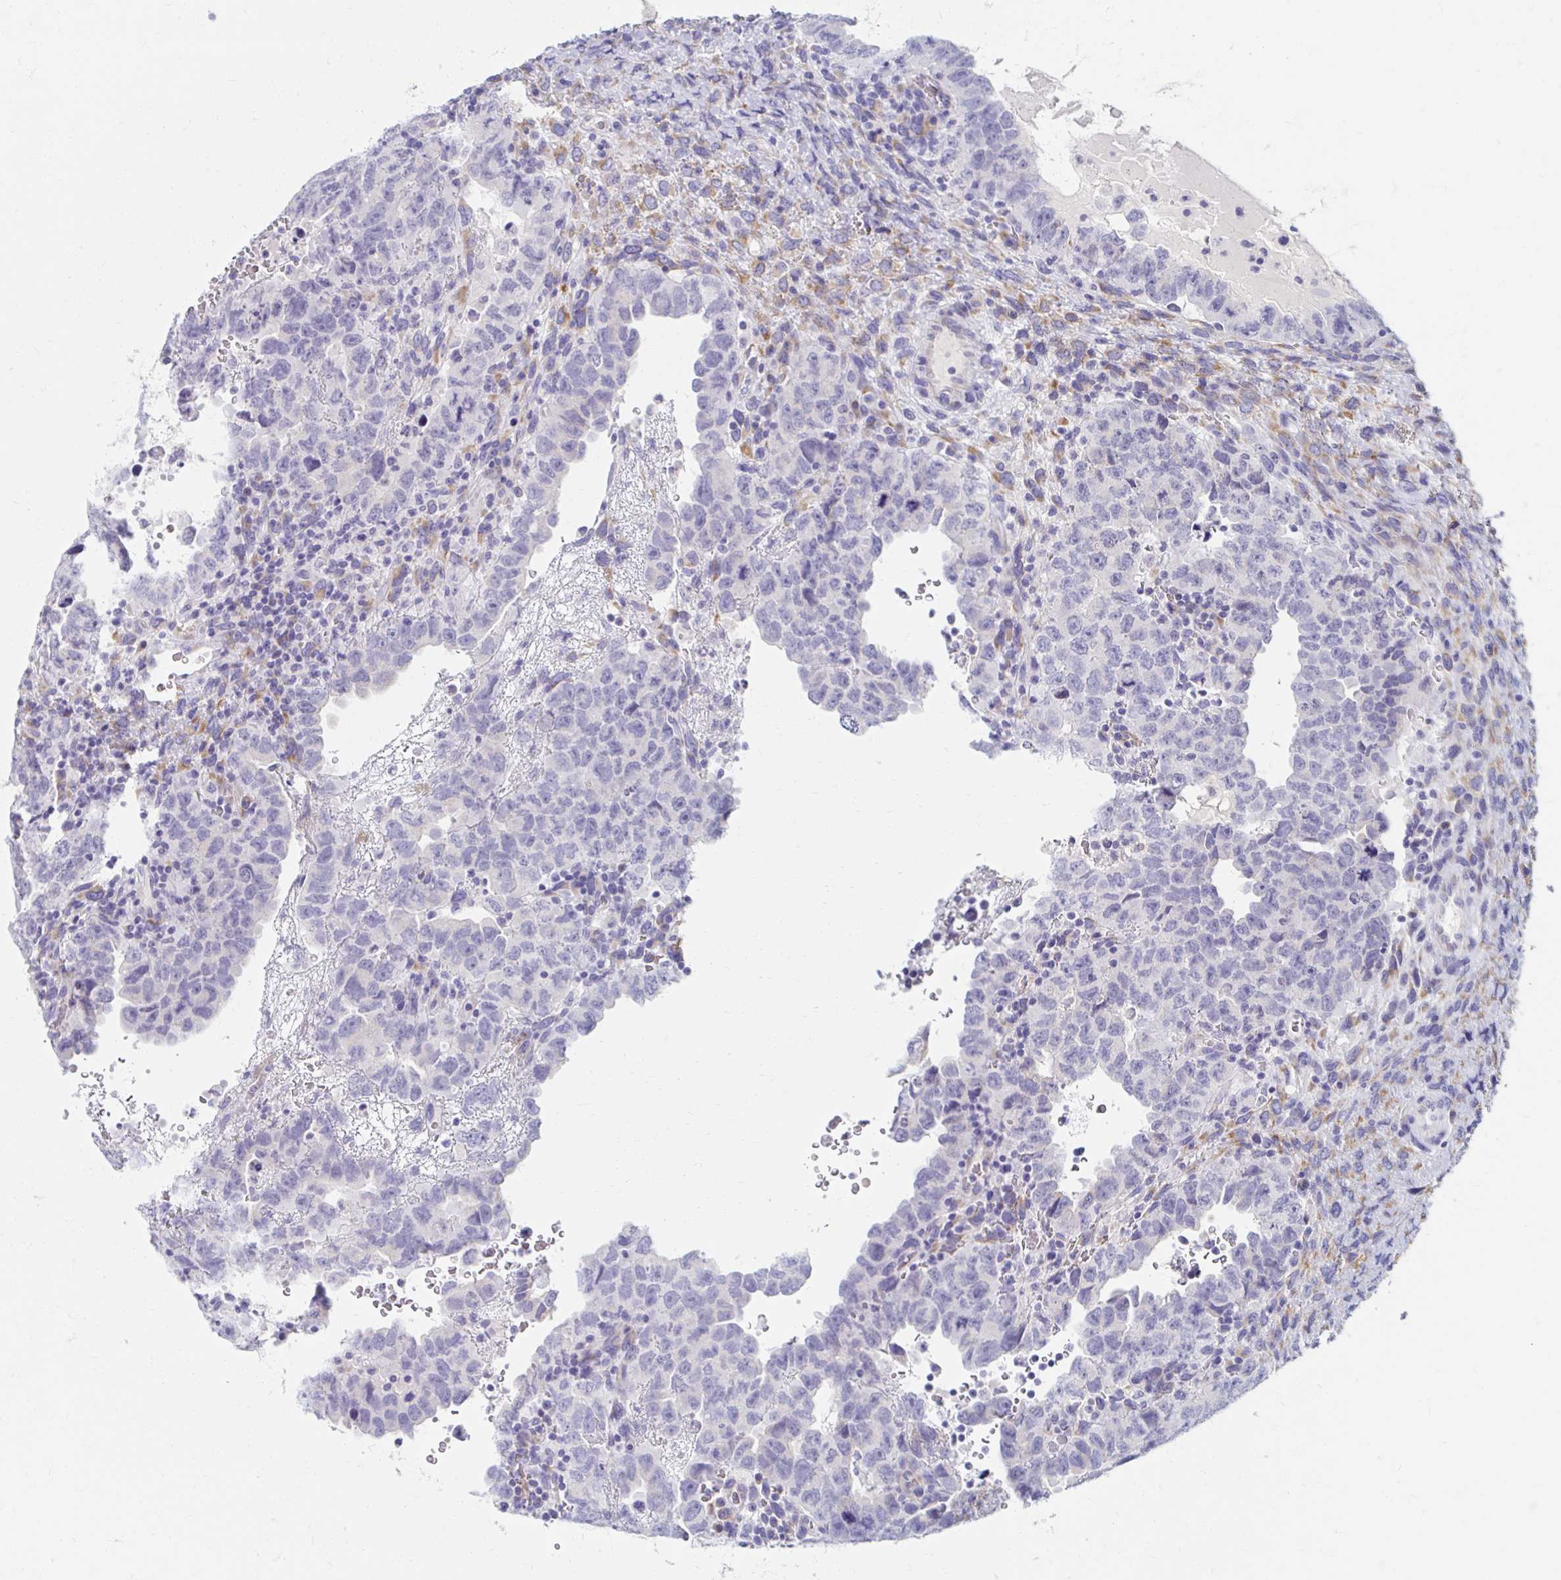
{"staining": {"intensity": "negative", "quantity": "none", "location": "none"}, "tissue": "testis cancer", "cell_type": "Tumor cells", "image_type": "cancer", "snomed": [{"axis": "morphology", "description": "Carcinoma, Embryonal, NOS"}, {"axis": "topography", "description": "Testis"}], "caption": "Protein analysis of testis embryonal carcinoma demonstrates no significant staining in tumor cells.", "gene": "MYLK2", "patient": {"sex": "male", "age": 24}}